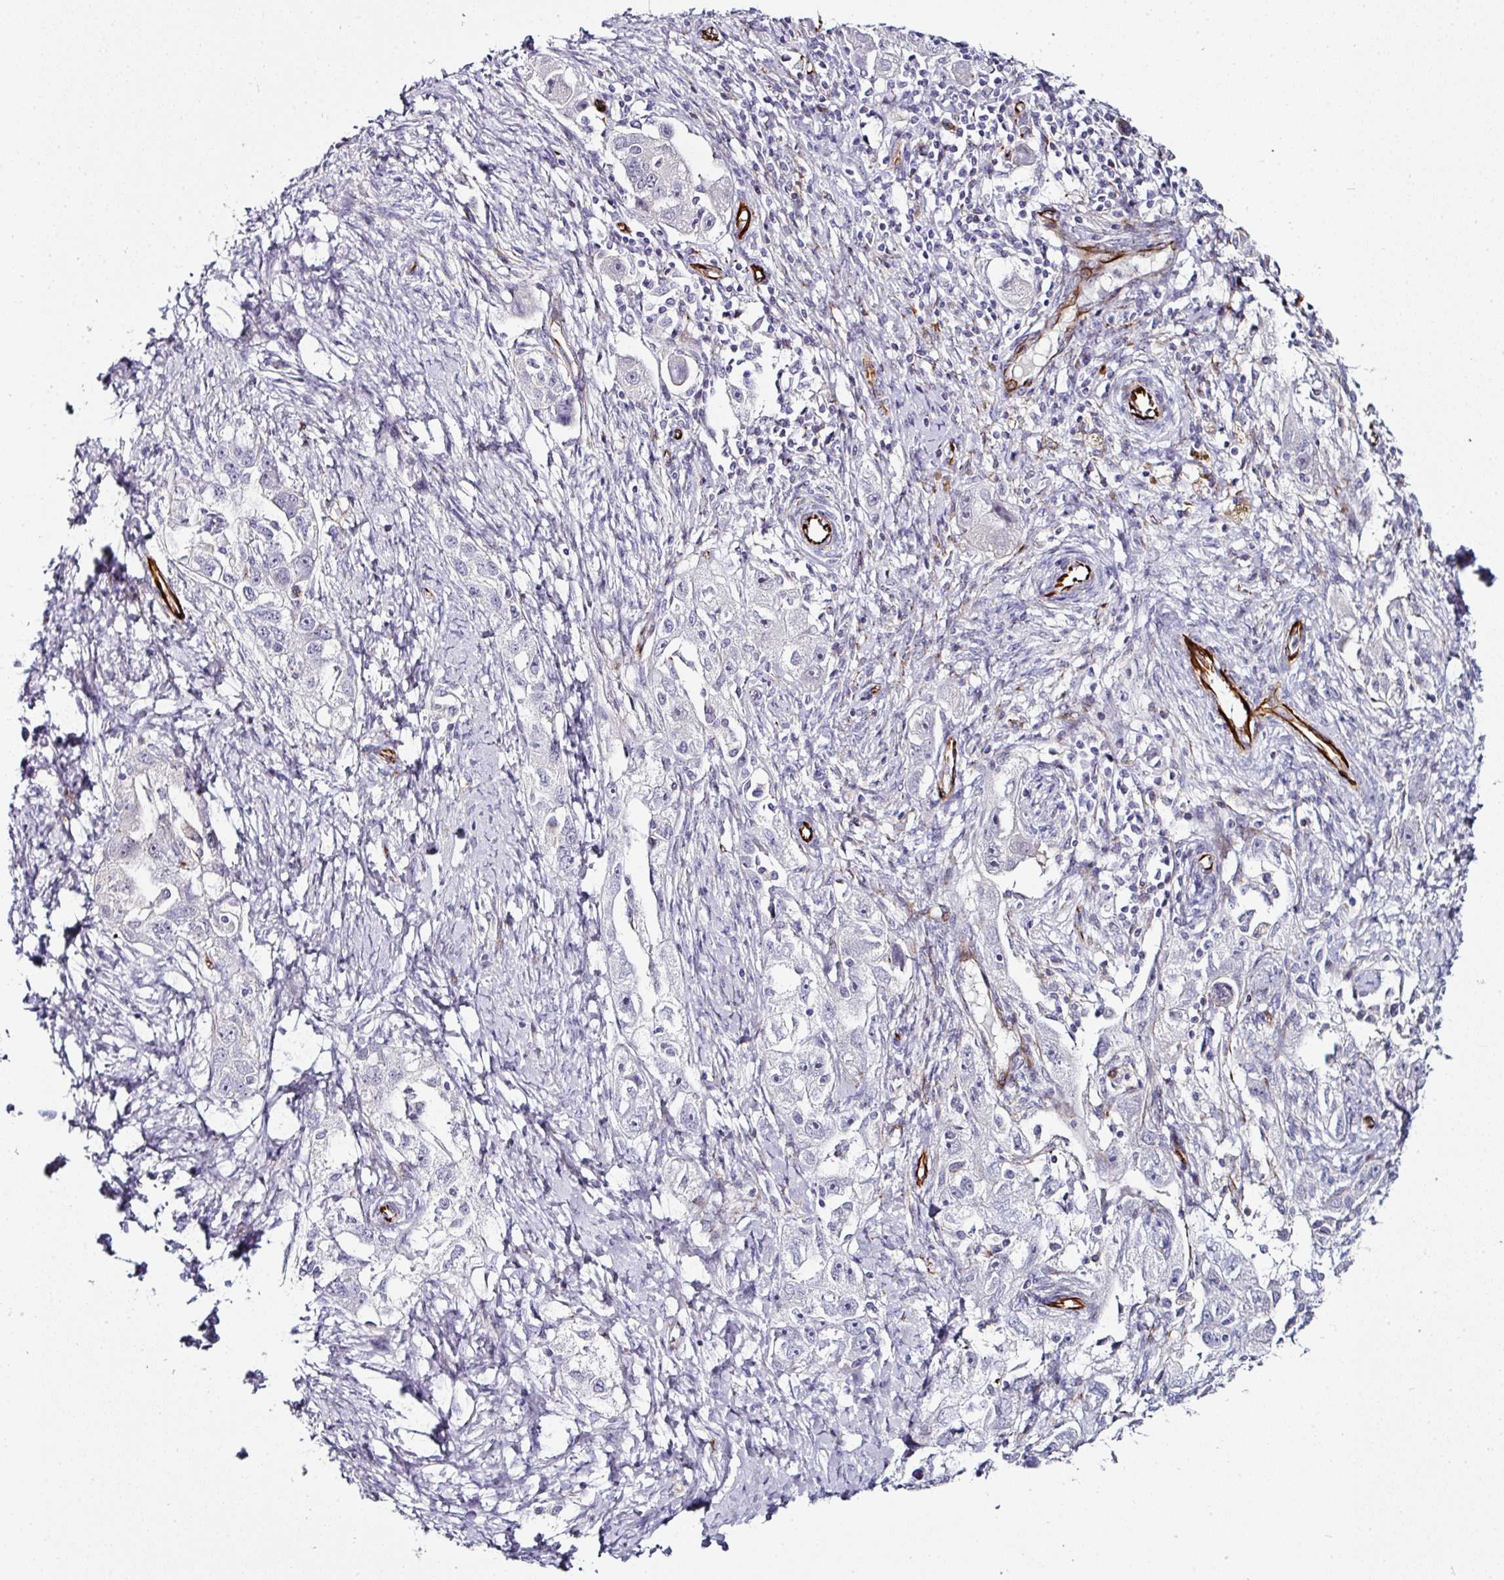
{"staining": {"intensity": "negative", "quantity": "none", "location": "none"}, "tissue": "ovarian cancer", "cell_type": "Tumor cells", "image_type": "cancer", "snomed": [{"axis": "morphology", "description": "Carcinoma, NOS"}, {"axis": "morphology", "description": "Cystadenocarcinoma, serous, NOS"}, {"axis": "topography", "description": "Ovary"}], "caption": "The photomicrograph displays no significant expression in tumor cells of ovarian cancer (carcinoma). (Immunohistochemistry (ihc), brightfield microscopy, high magnification).", "gene": "TMPRSS9", "patient": {"sex": "female", "age": 69}}